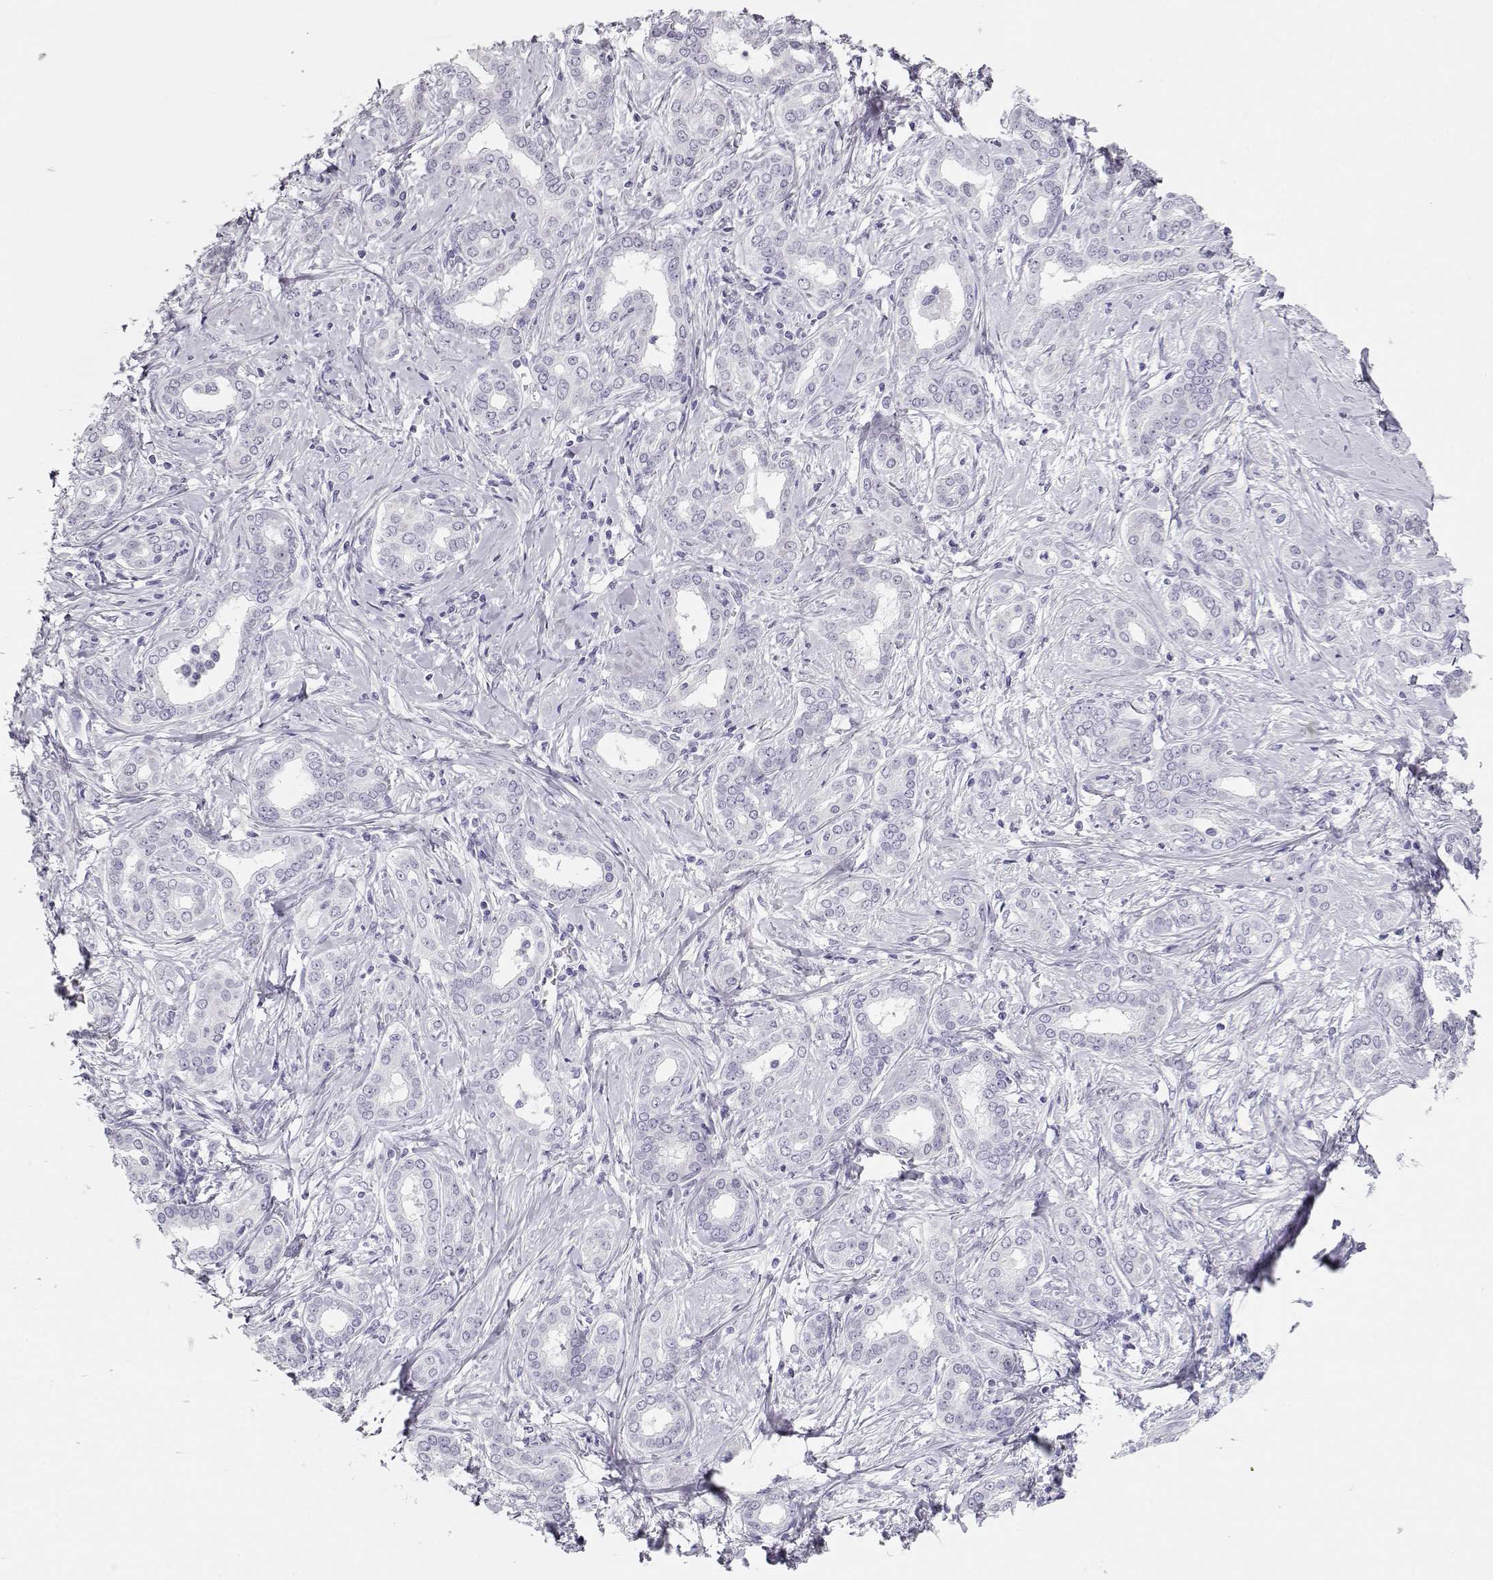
{"staining": {"intensity": "negative", "quantity": "none", "location": "none"}, "tissue": "liver cancer", "cell_type": "Tumor cells", "image_type": "cancer", "snomed": [{"axis": "morphology", "description": "Cholangiocarcinoma"}, {"axis": "topography", "description": "Liver"}], "caption": "Liver cholangiocarcinoma was stained to show a protein in brown. There is no significant staining in tumor cells.", "gene": "MAGEC1", "patient": {"sex": "female", "age": 47}}